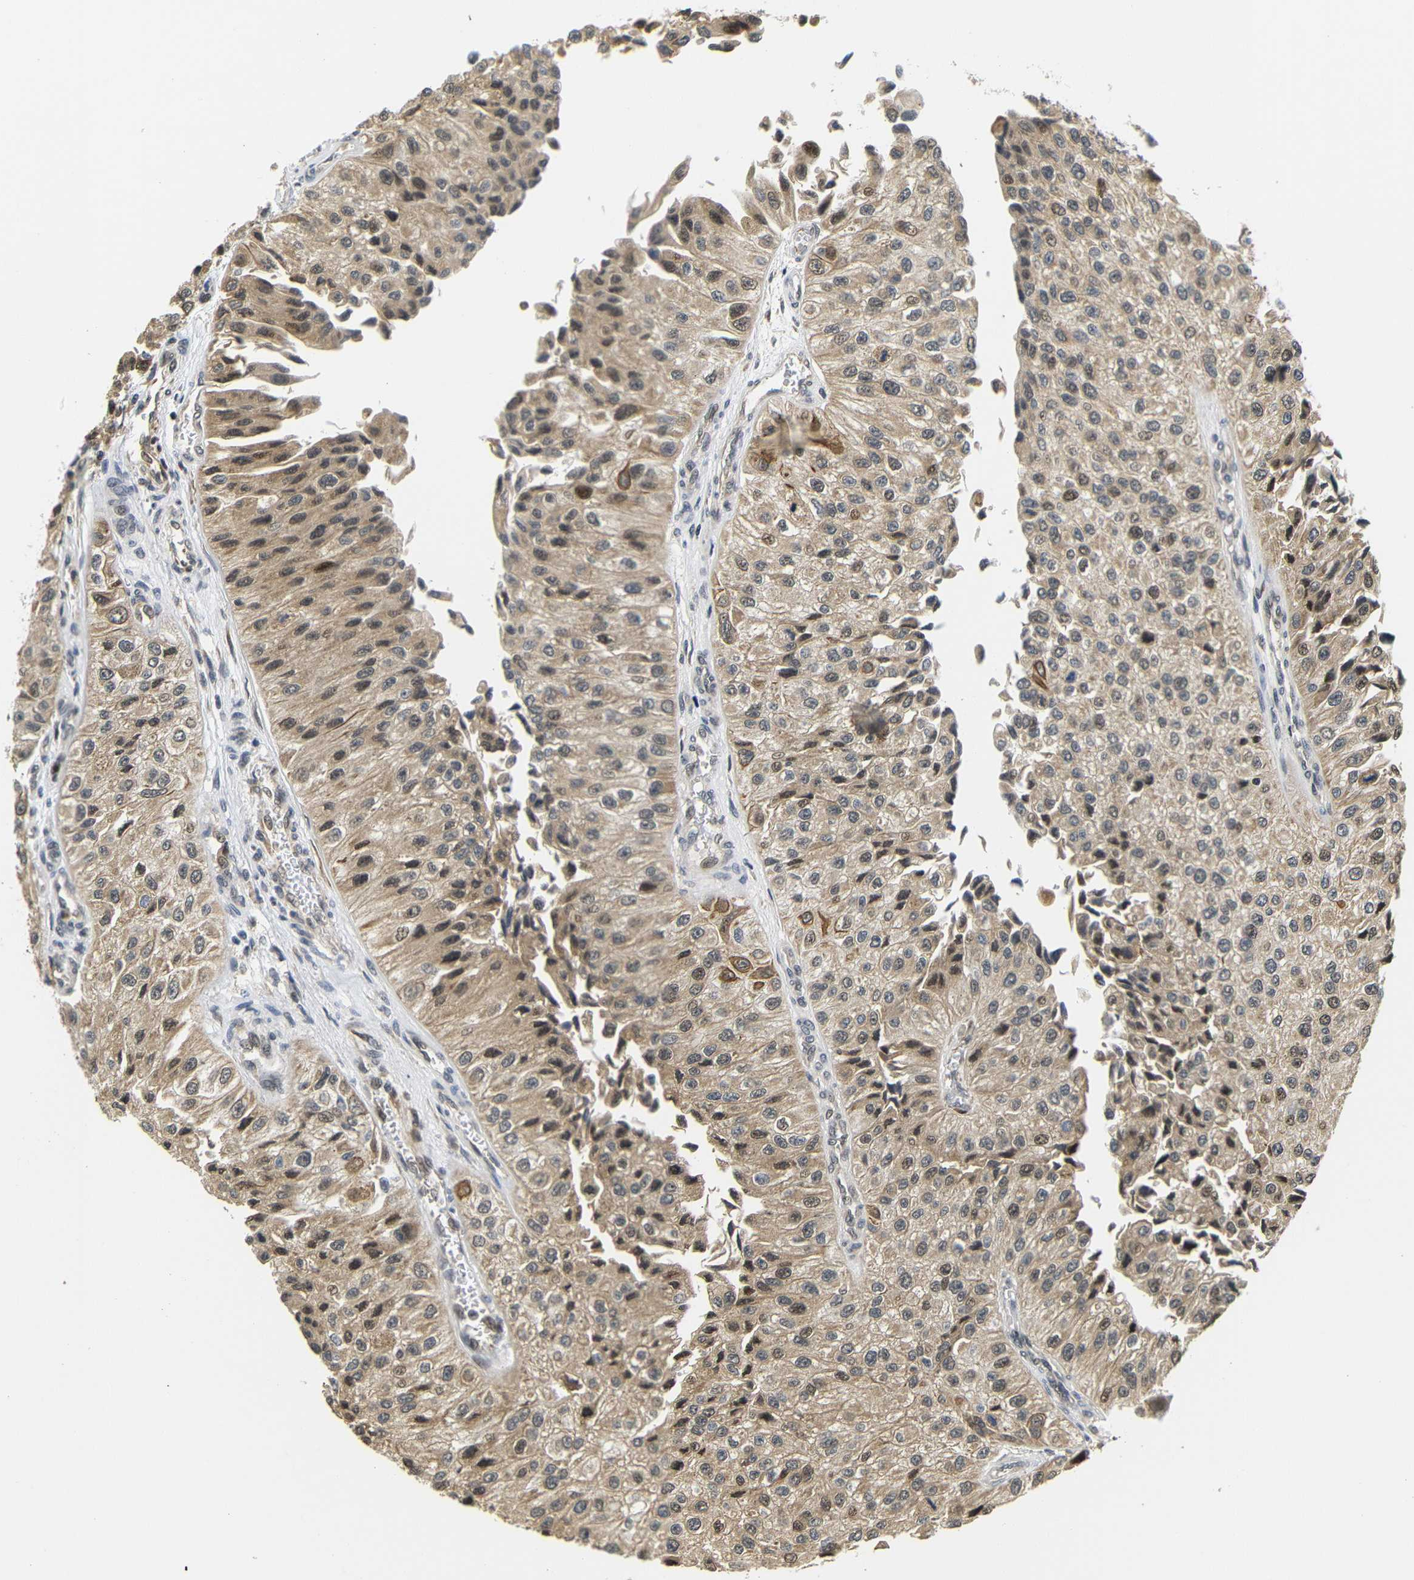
{"staining": {"intensity": "moderate", "quantity": ">75%", "location": "cytoplasmic/membranous,nuclear"}, "tissue": "urothelial cancer", "cell_type": "Tumor cells", "image_type": "cancer", "snomed": [{"axis": "morphology", "description": "Urothelial carcinoma, High grade"}, {"axis": "topography", "description": "Kidney"}, {"axis": "topography", "description": "Urinary bladder"}], "caption": "Urothelial carcinoma (high-grade) was stained to show a protein in brown. There is medium levels of moderate cytoplasmic/membranous and nuclear staining in about >75% of tumor cells. (DAB (3,3'-diaminobenzidine) IHC, brown staining for protein, blue staining for nuclei).", "gene": "GJA5", "patient": {"sex": "male", "age": 77}}